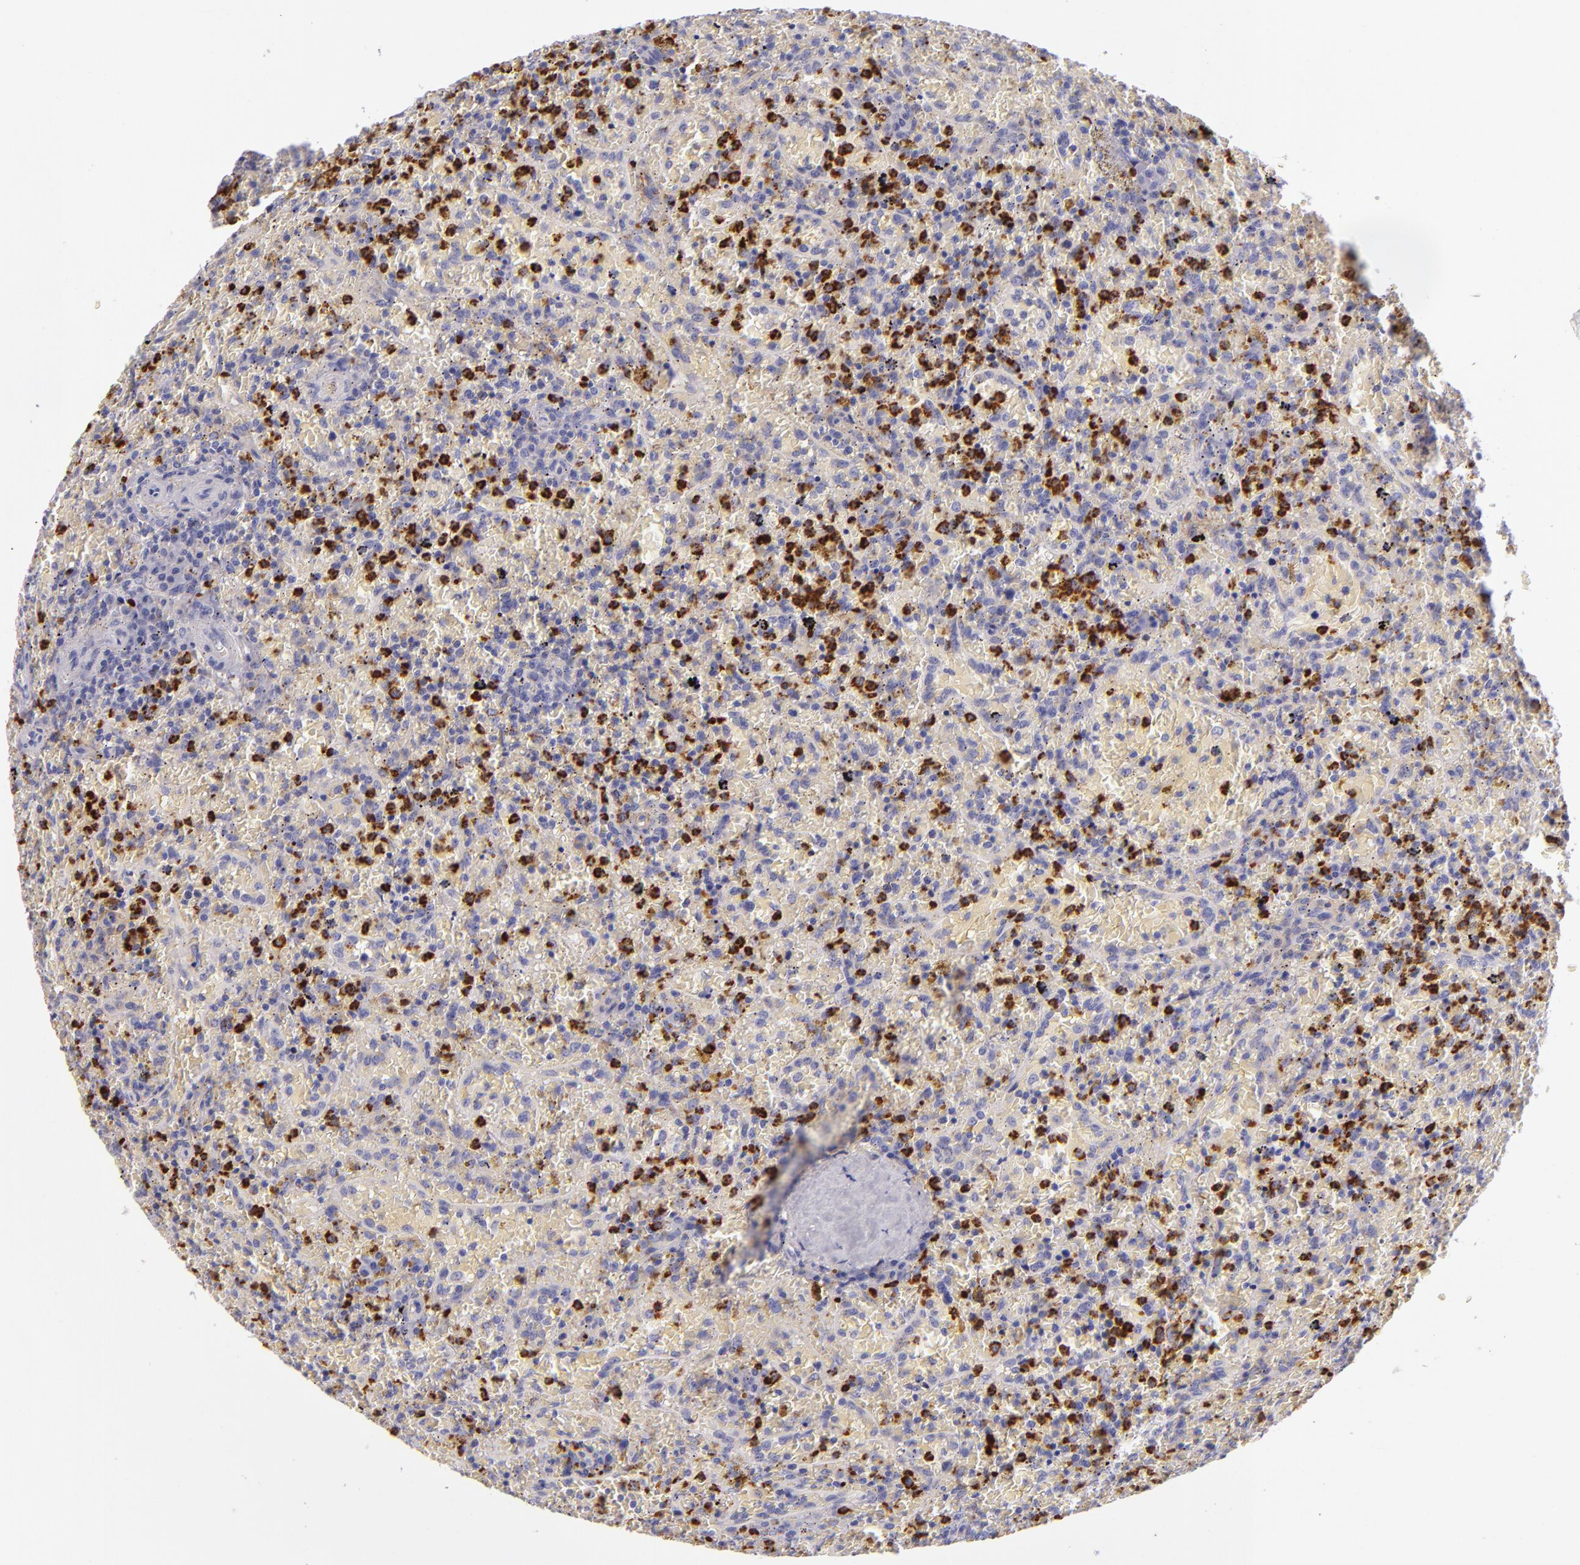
{"staining": {"intensity": "negative", "quantity": "none", "location": "none"}, "tissue": "lymphoma", "cell_type": "Tumor cells", "image_type": "cancer", "snomed": [{"axis": "morphology", "description": "Malignant lymphoma, non-Hodgkin's type, High grade"}, {"axis": "topography", "description": "Spleen"}, {"axis": "topography", "description": "Lymph node"}], "caption": "This photomicrograph is of malignant lymphoma, non-Hodgkin's type (high-grade) stained with immunohistochemistry to label a protein in brown with the nuclei are counter-stained blue. There is no expression in tumor cells.", "gene": "CDH3", "patient": {"sex": "female", "age": 70}}